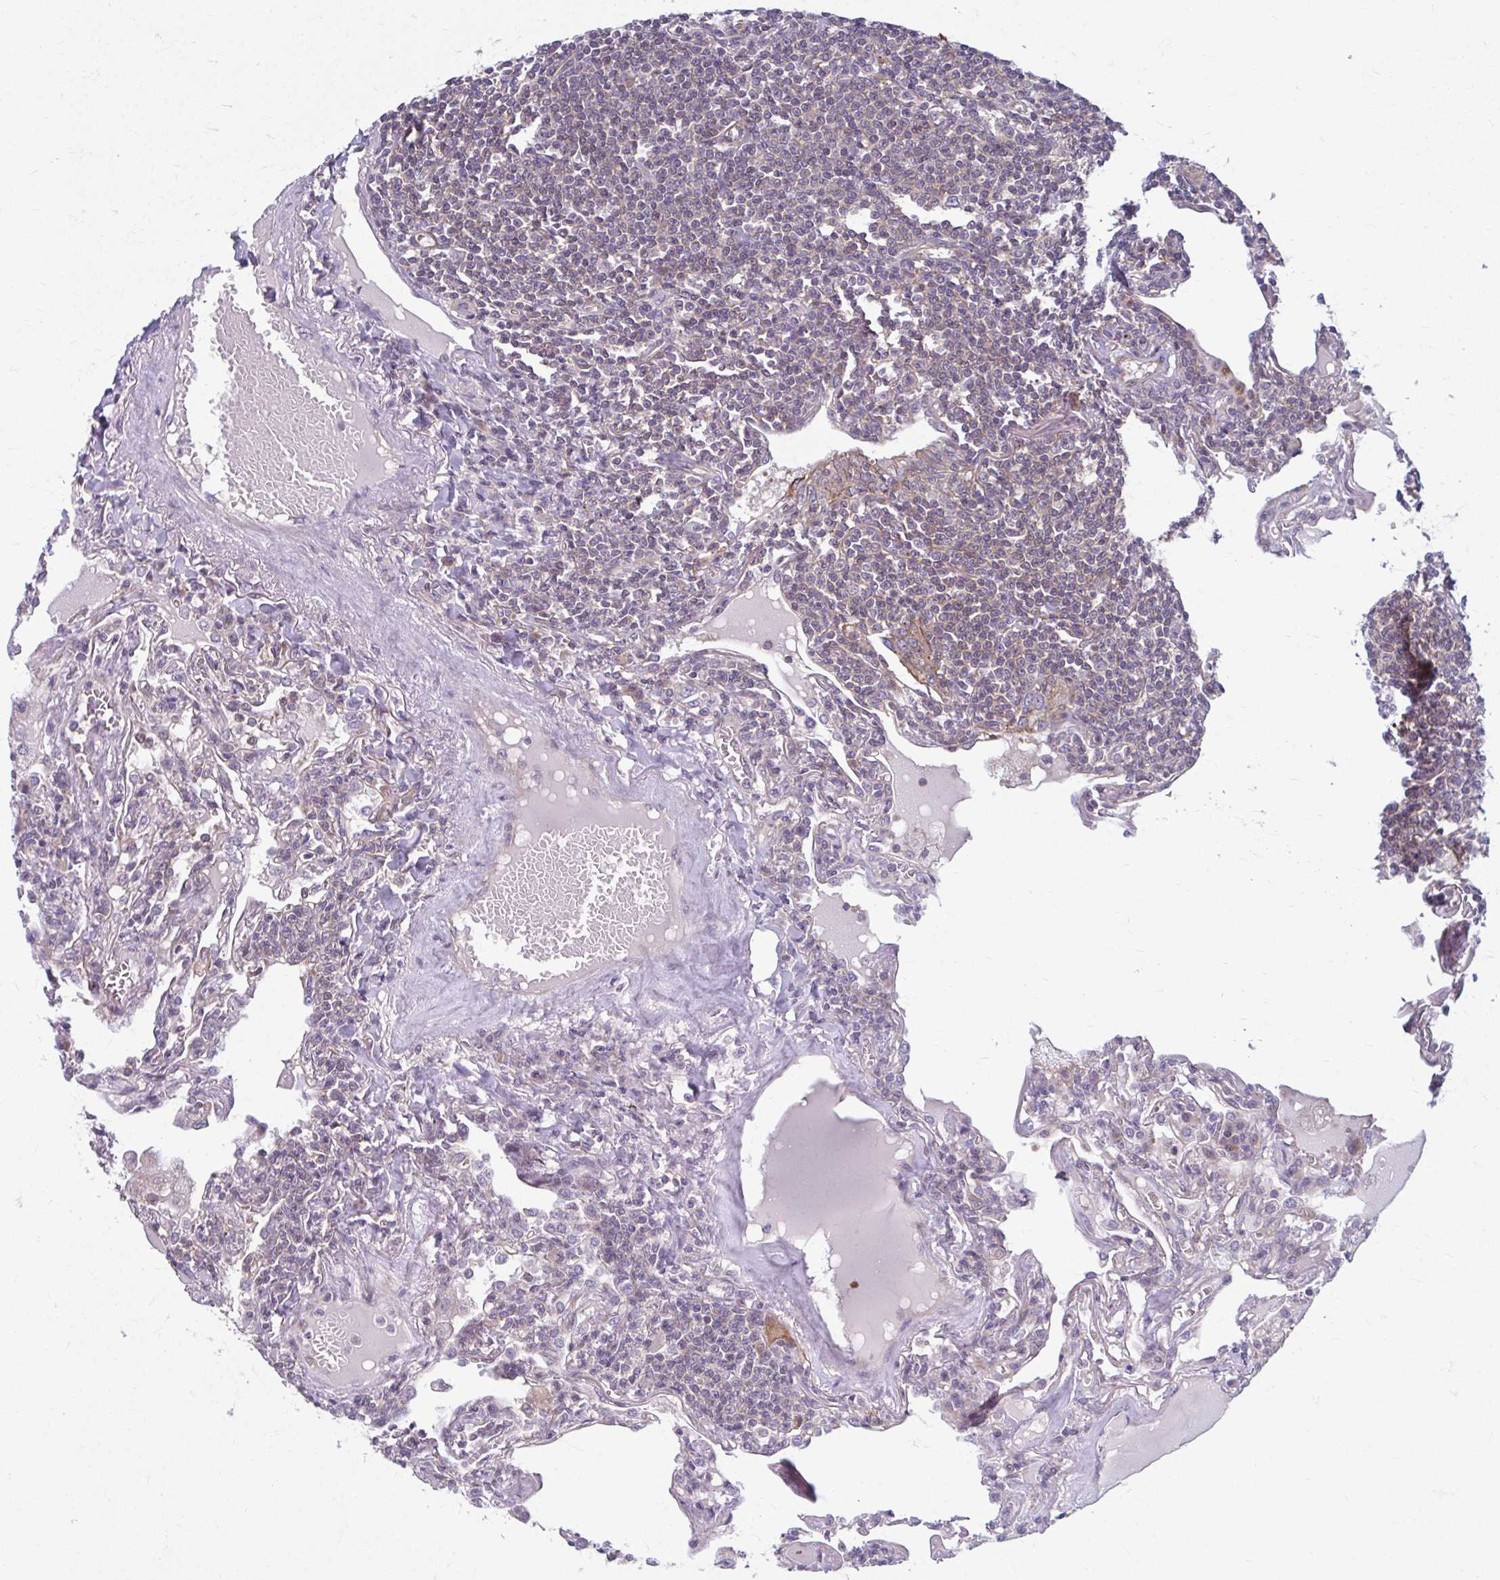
{"staining": {"intensity": "negative", "quantity": "none", "location": "none"}, "tissue": "lymphoma", "cell_type": "Tumor cells", "image_type": "cancer", "snomed": [{"axis": "morphology", "description": "Malignant lymphoma, non-Hodgkin's type, Low grade"}, {"axis": "topography", "description": "Lung"}], "caption": "Immunohistochemical staining of lymphoma demonstrates no significant expression in tumor cells. (Immunohistochemistry, brightfield microscopy, high magnification).", "gene": "EID2B", "patient": {"sex": "female", "age": 71}}